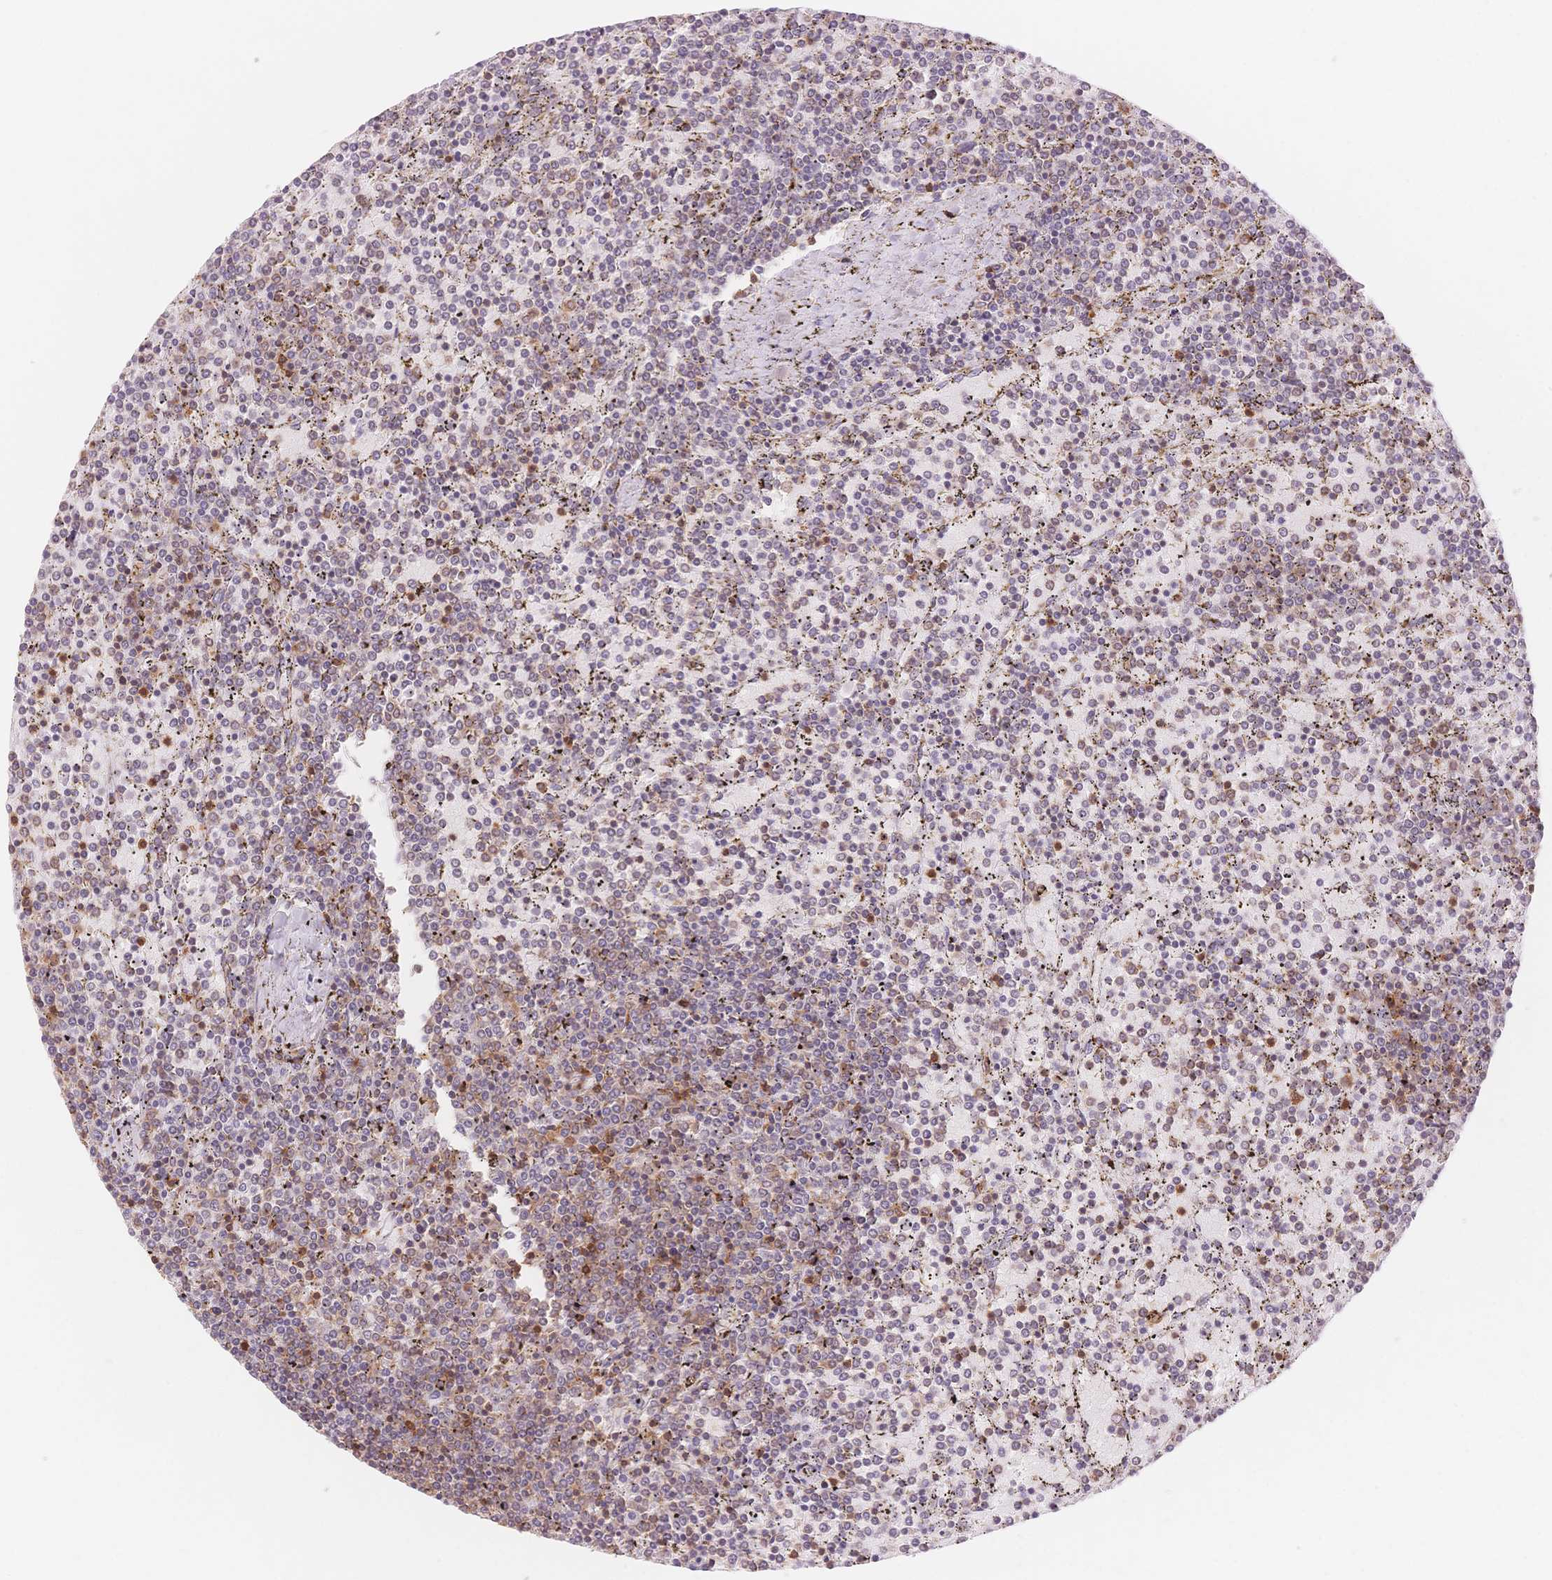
{"staining": {"intensity": "negative", "quantity": "none", "location": "none"}, "tissue": "lymphoma", "cell_type": "Tumor cells", "image_type": "cancer", "snomed": [{"axis": "morphology", "description": "Malignant lymphoma, non-Hodgkin's type, Low grade"}, {"axis": "topography", "description": "Spleen"}], "caption": "Tumor cells show no significant protein positivity in malignant lymphoma, non-Hodgkin's type (low-grade).", "gene": "STK39", "patient": {"sex": "female", "age": 77}}